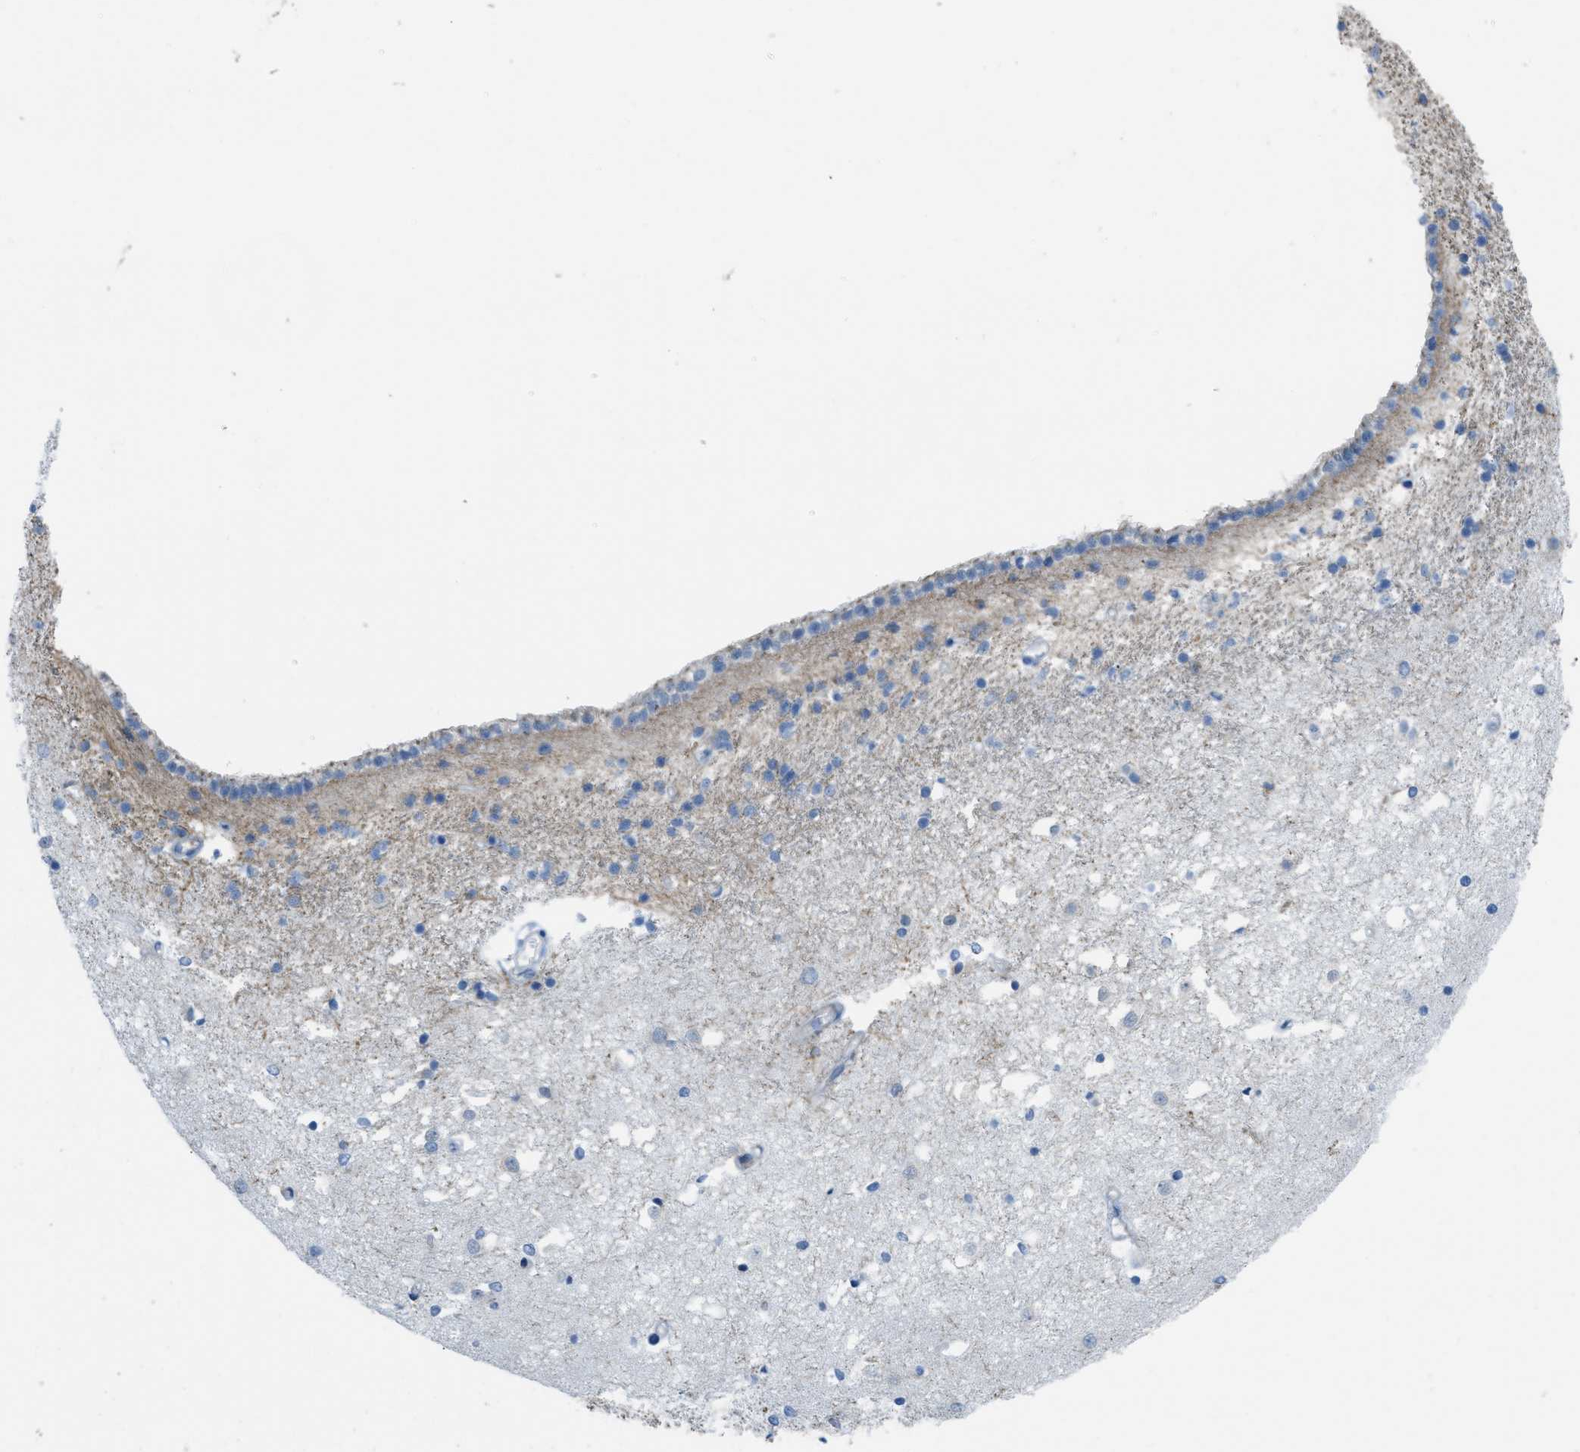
{"staining": {"intensity": "negative", "quantity": "none", "location": "none"}, "tissue": "caudate", "cell_type": "Glial cells", "image_type": "normal", "snomed": [{"axis": "morphology", "description": "Normal tissue, NOS"}, {"axis": "topography", "description": "Lateral ventricle wall"}], "caption": "An immunohistochemistry image of normal caudate is shown. There is no staining in glial cells of caudate.", "gene": "SLC12A1", "patient": {"sex": "male", "age": 45}}